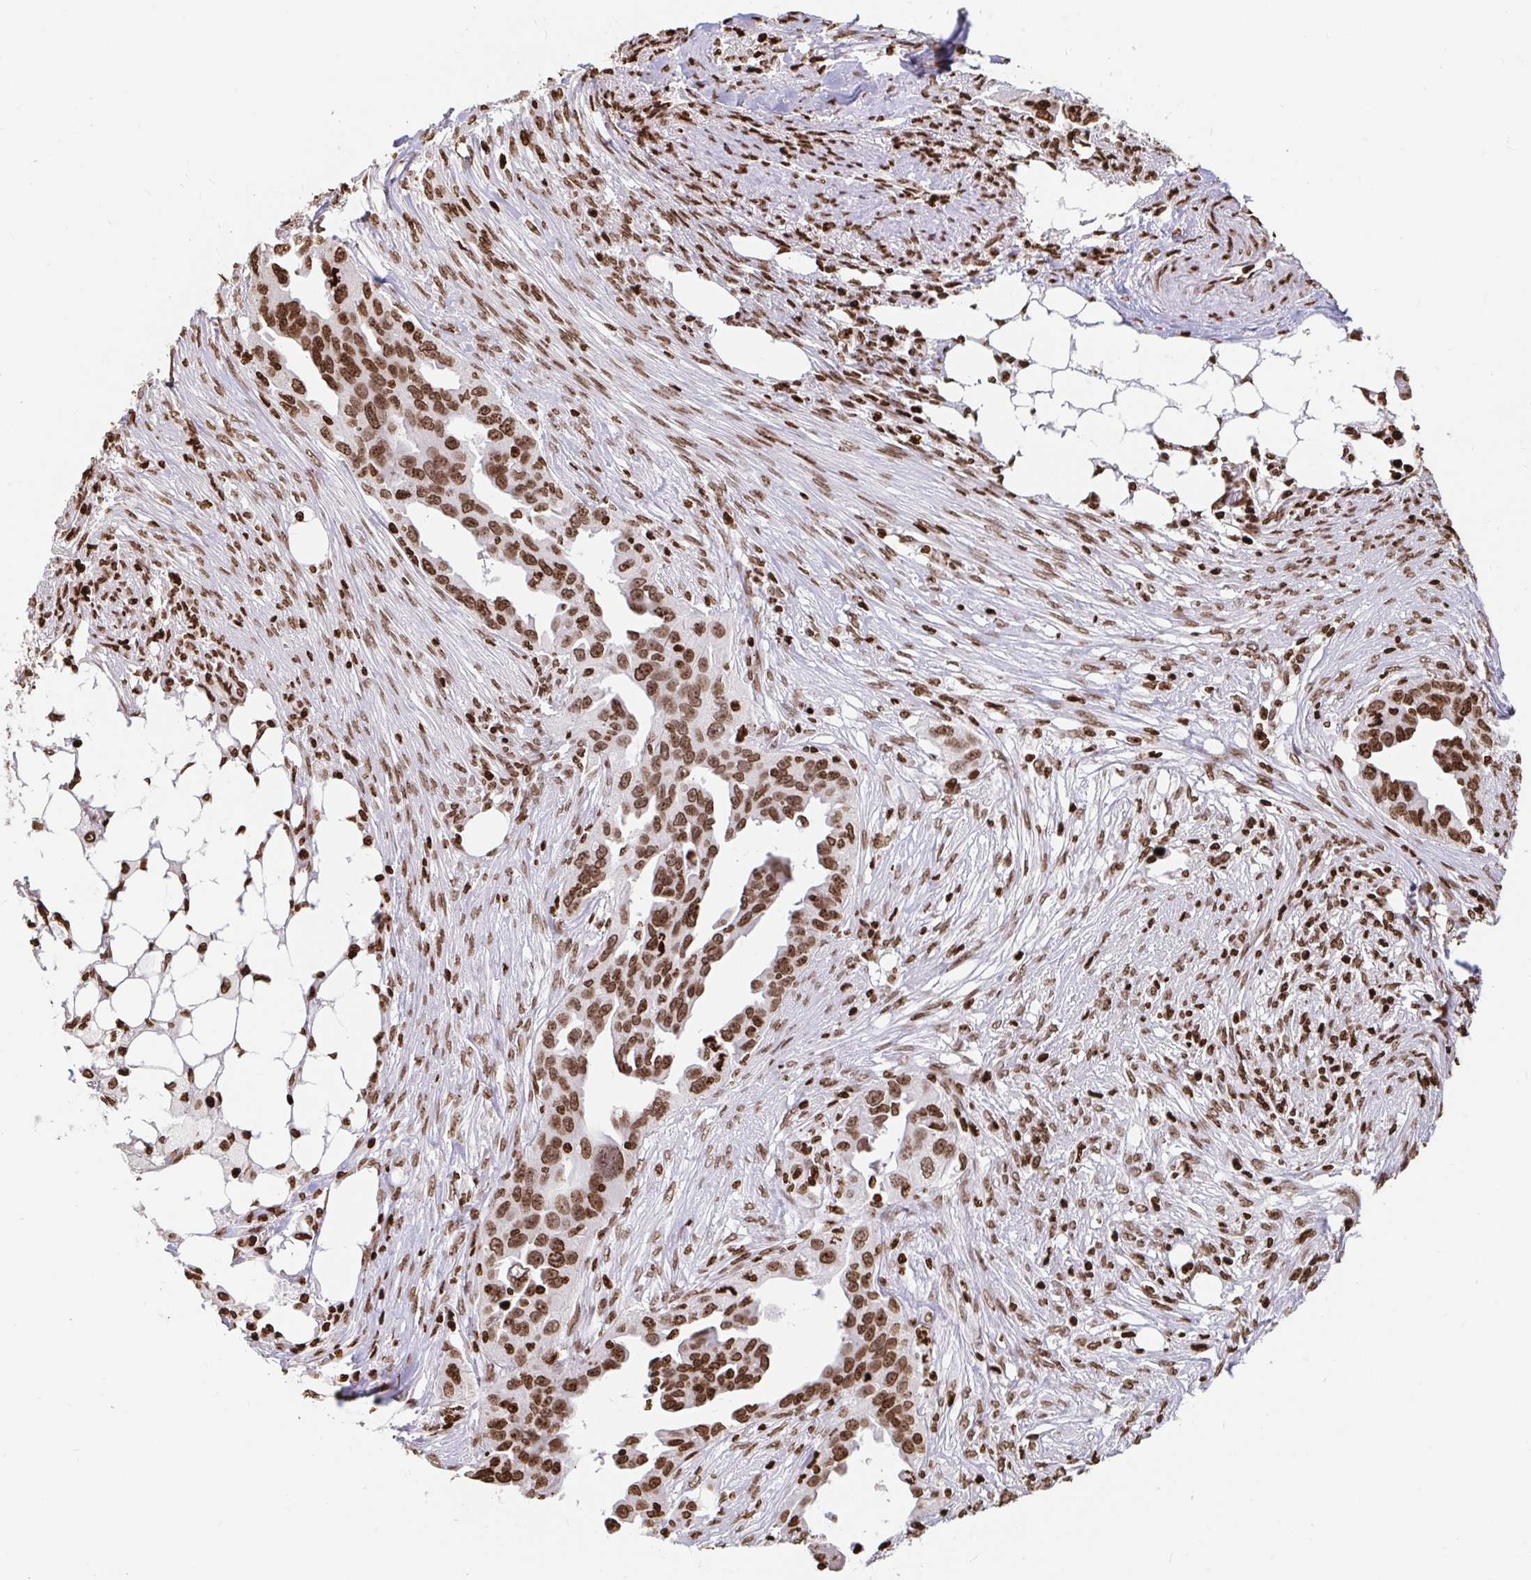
{"staining": {"intensity": "strong", "quantity": ">75%", "location": "nuclear"}, "tissue": "ovarian cancer", "cell_type": "Tumor cells", "image_type": "cancer", "snomed": [{"axis": "morphology", "description": "Carcinoma, endometroid"}, {"axis": "morphology", "description": "Cystadenocarcinoma, serous, NOS"}, {"axis": "topography", "description": "Ovary"}], "caption": "A high amount of strong nuclear expression is identified in approximately >75% of tumor cells in endometroid carcinoma (ovarian) tissue. The staining was performed using DAB to visualize the protein expression in brown, while the nuclei were stained in blue with hematoxylin (Magnification: 20x).", "gene": "H2BC5", "patient": {"sex": "female", "age": 45}}